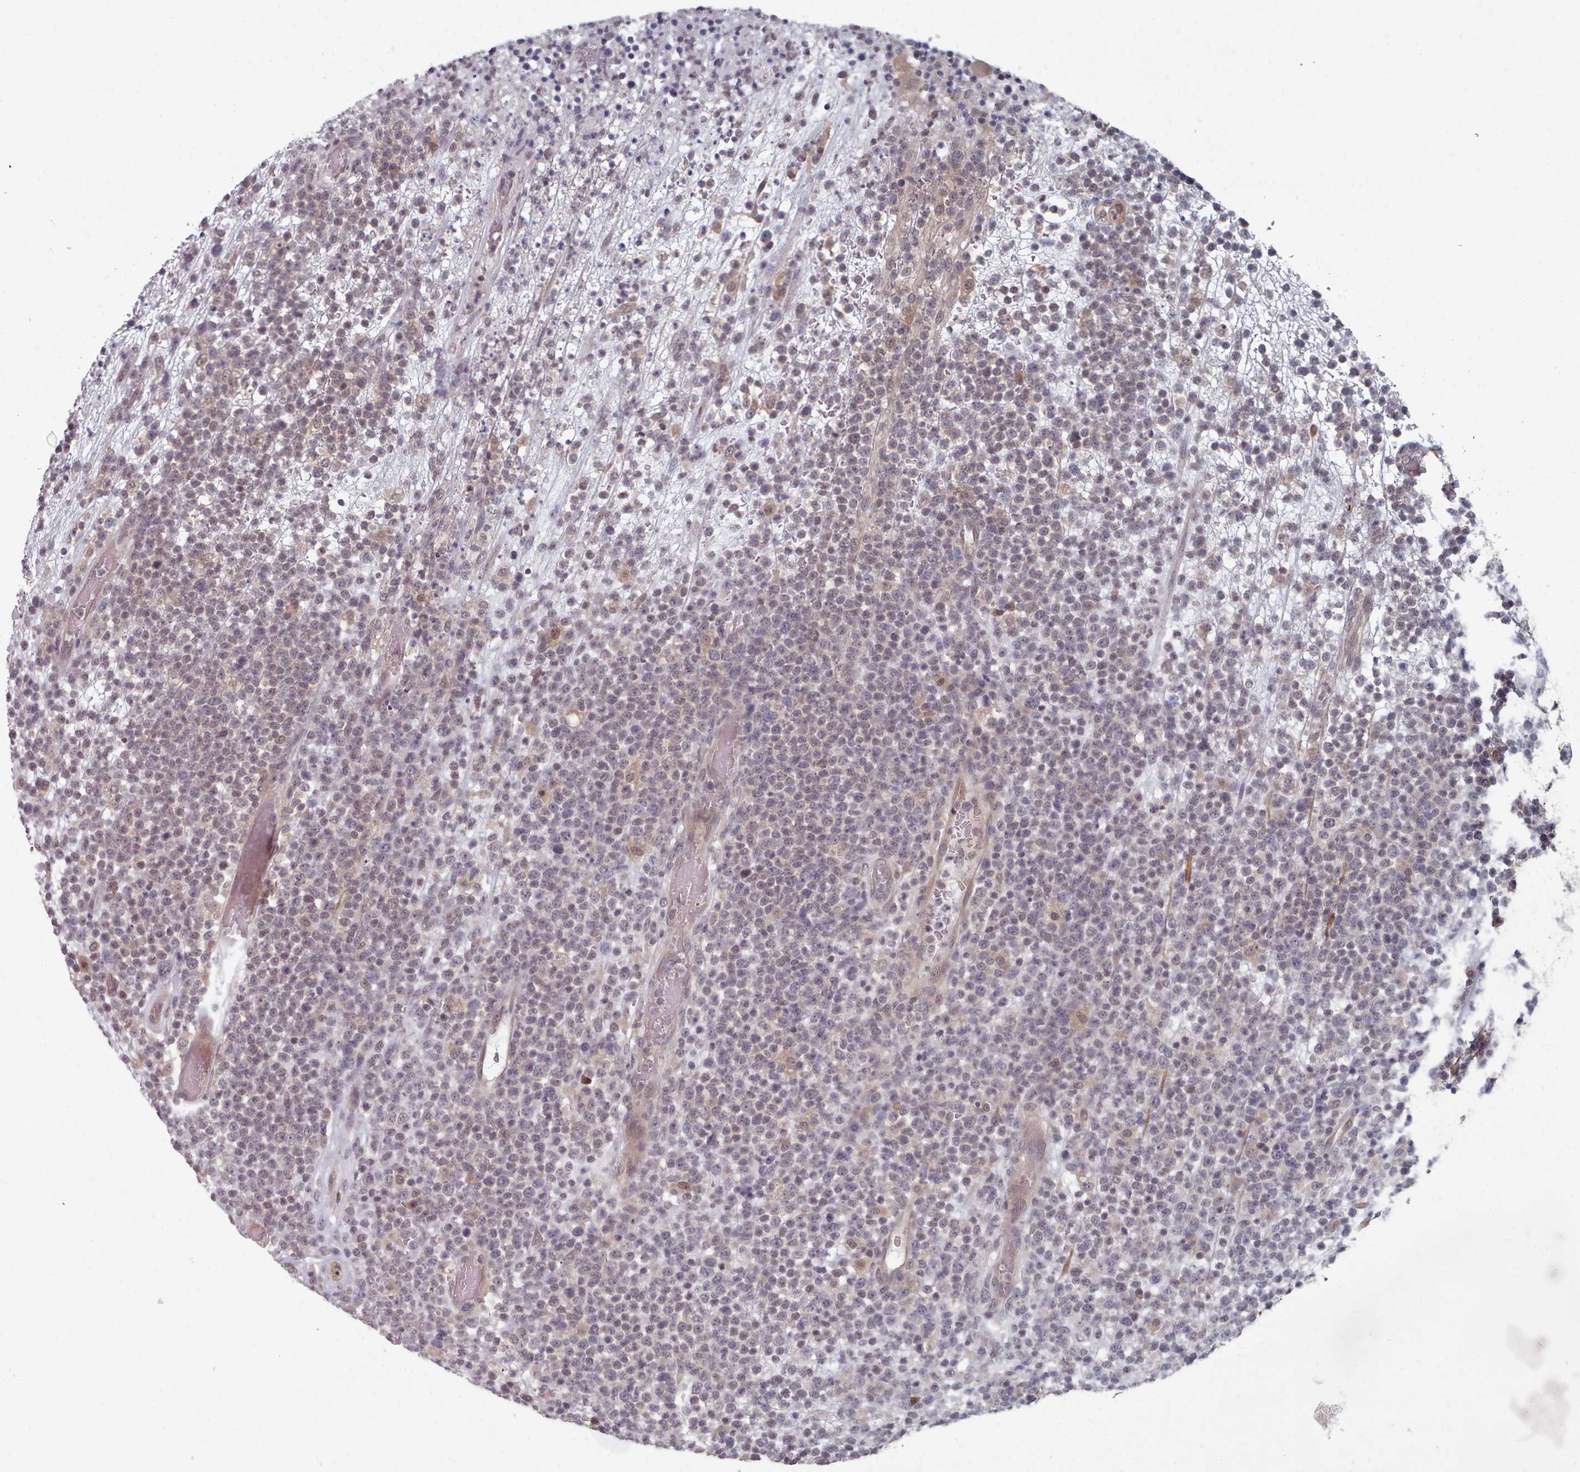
{"staining": {"intensity": "negative", "quantity": "none", "location": "none"}, "tissue": "lymphoma", "cell_type": "Tumor cells", "image_type": "cancer", "snomed": [{"axis": "morphology", "description": "Malignant lymphoma, non-Hodgkin's type, High grade"}, {"axis": "topography", "description": "Colon"}], "caption": "IHC micrograph of neoplastic tissue: high-grade malignant lymphoma, non-Hodgkin's type stained with DAB (3,3'-diaminobenzidine) demonstrates no significant protein expression in tumor cells.", "gene": "HYAL3", "patient": {"sex": "female", "age": 53}}